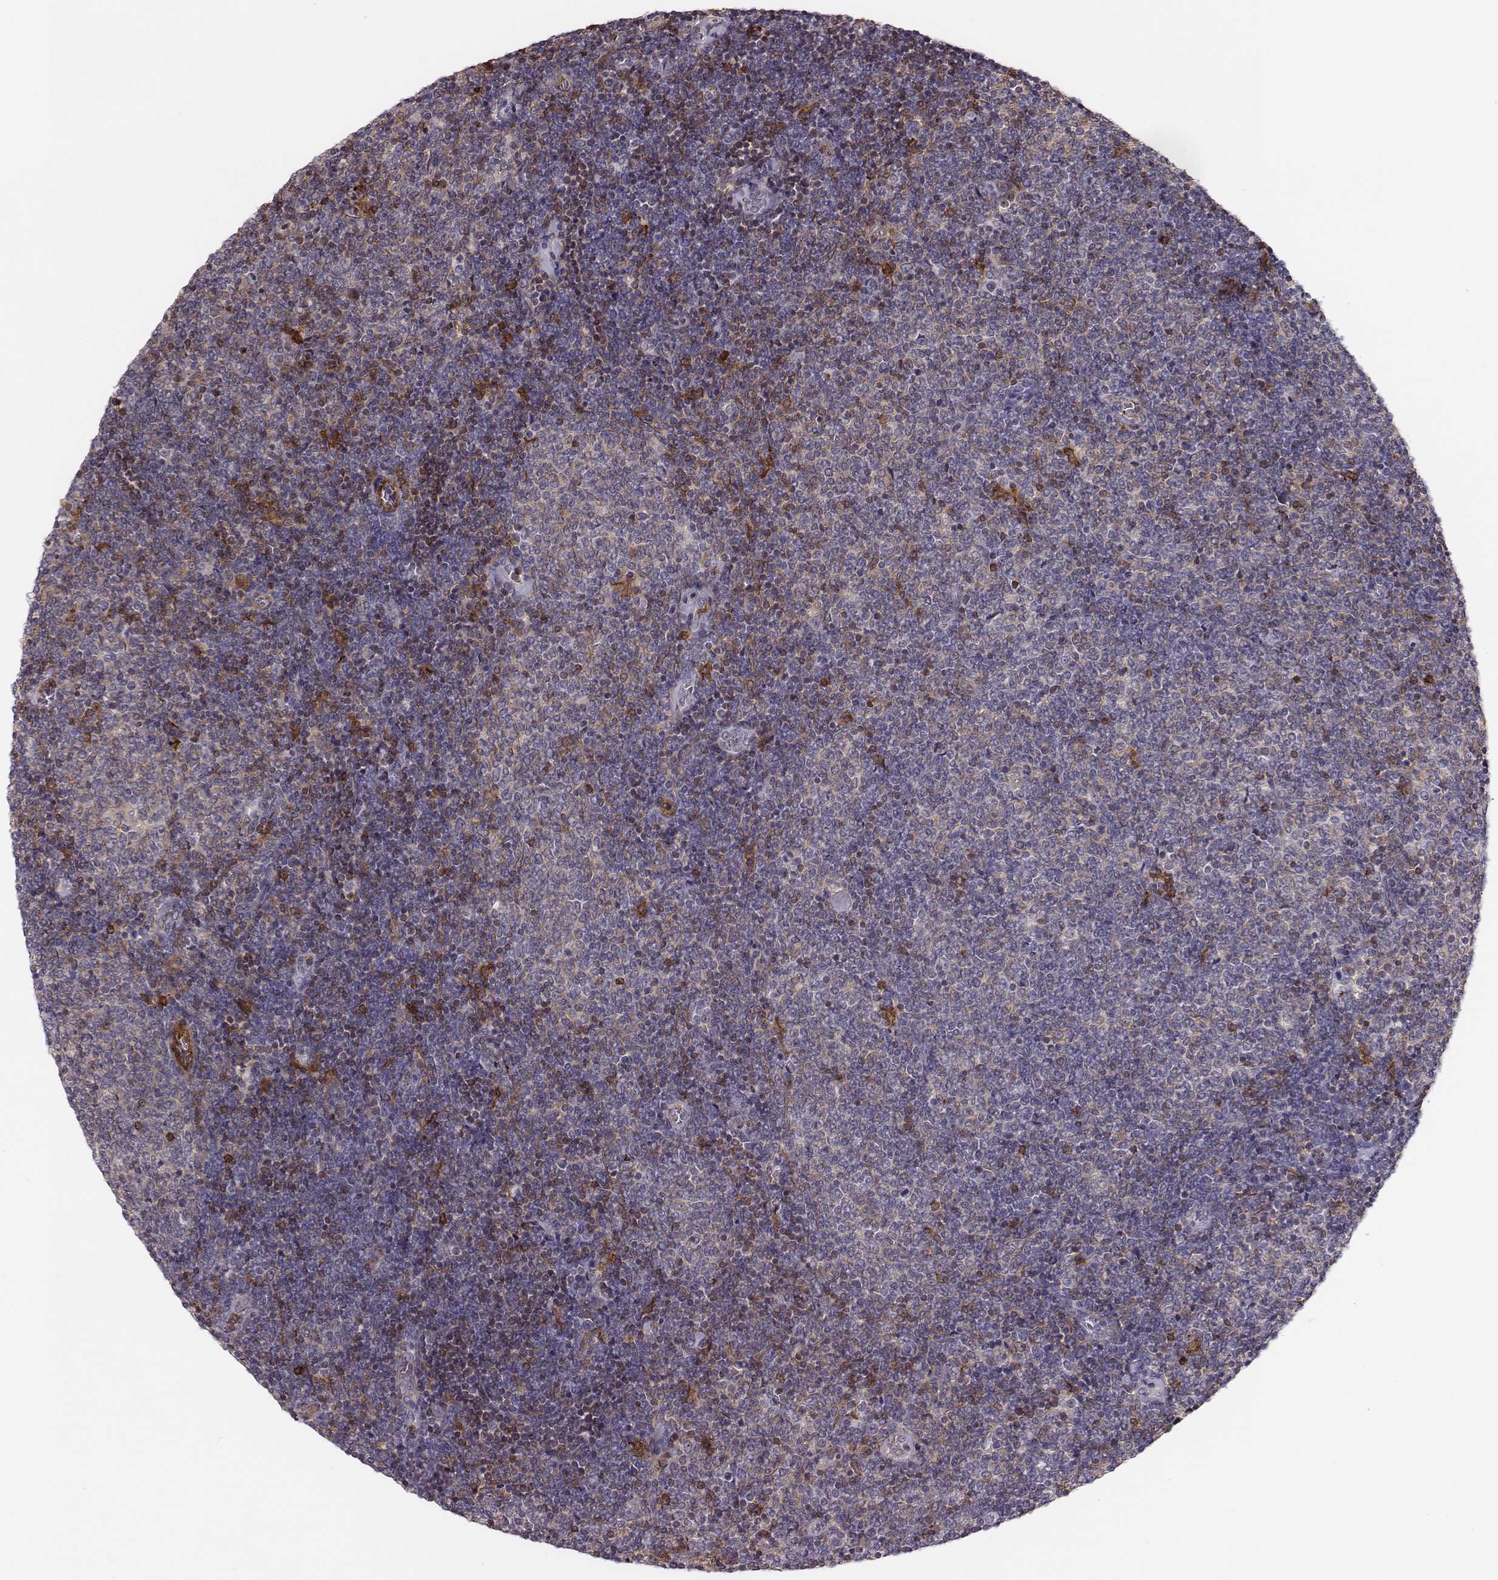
{"staining": {"intensity": "negative", "quantity": "none", "location": "none"}, "tissue": "lymphoma", "cell_type": "Tumor cells", "image_type": "cancer", "snomed": [{"axis": "morphology", "description": "Malignant lymphoma, non-Hodgkin's type, Low grade"}, {"axis": "topography", "description": "Lymph node"}], "caption": "The micrograph displays no staining of tumor cells in lymphoma.", "gene": "ZYX", "patient": {"sex": "male", "age": 52}}